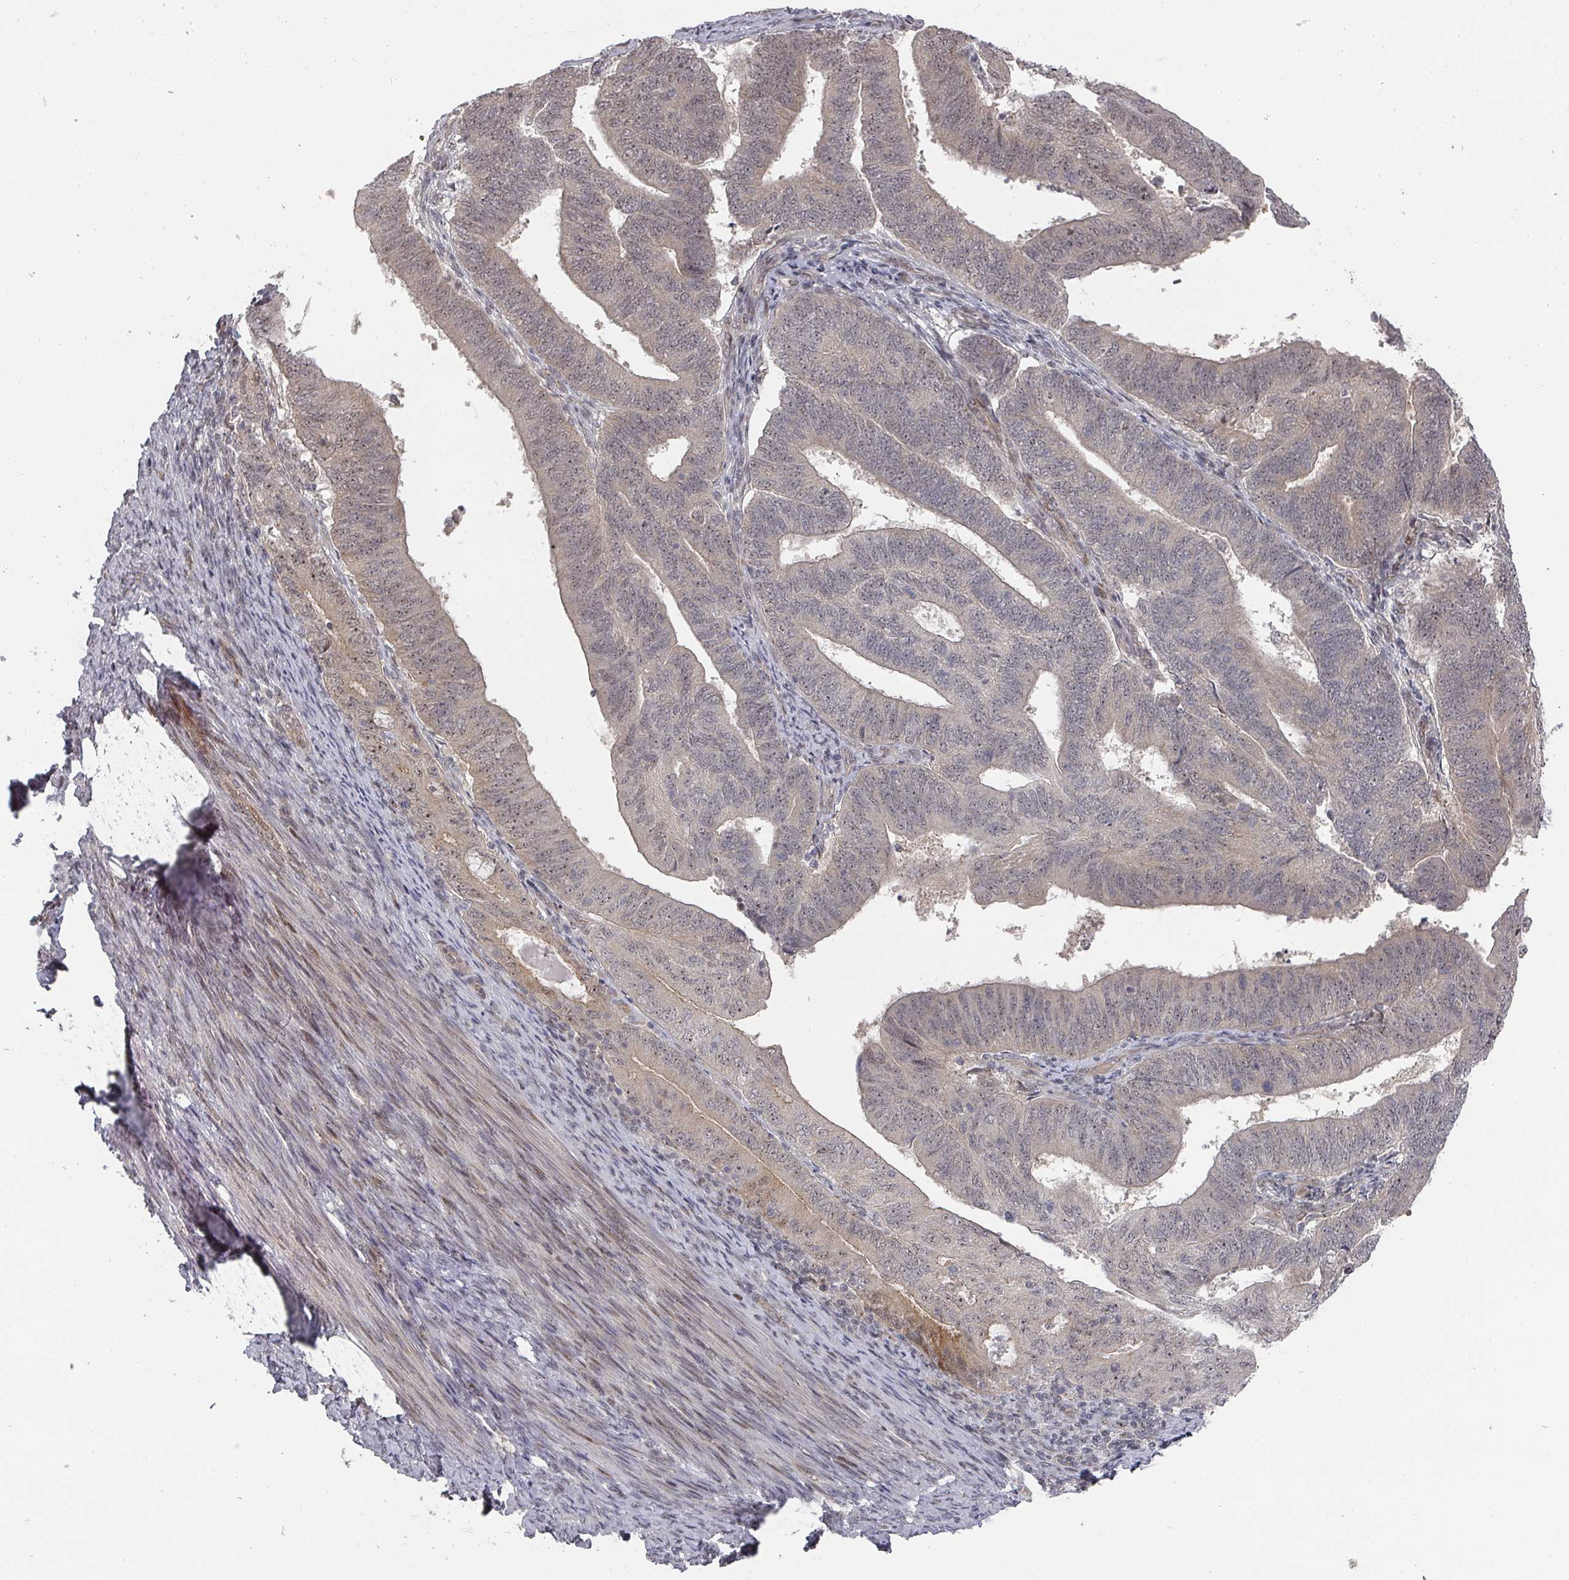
{"staining": {"intensity": "weak", "quantity": "25%-75%", "location": "cytoplasmic/membranous,nuclear"}, "tissue": "endometrial cancer", "cell_type": "Tumor cells", "image_type": "cancer", "snomed": [{"axis": "morphology", "description": "Adenocarcinoma, NOS"}, {"axis": "topography", "description": "Endometrium"}], "caption": "Human endometrial adenocarcinoma stained with a brown dye shows weak cytoplasmic/membranous and nuclear positive positivity in about 25%-75% of tumor cells.", "gene": "KIF1C", "patient": {"sex": "female", "age": 70}}